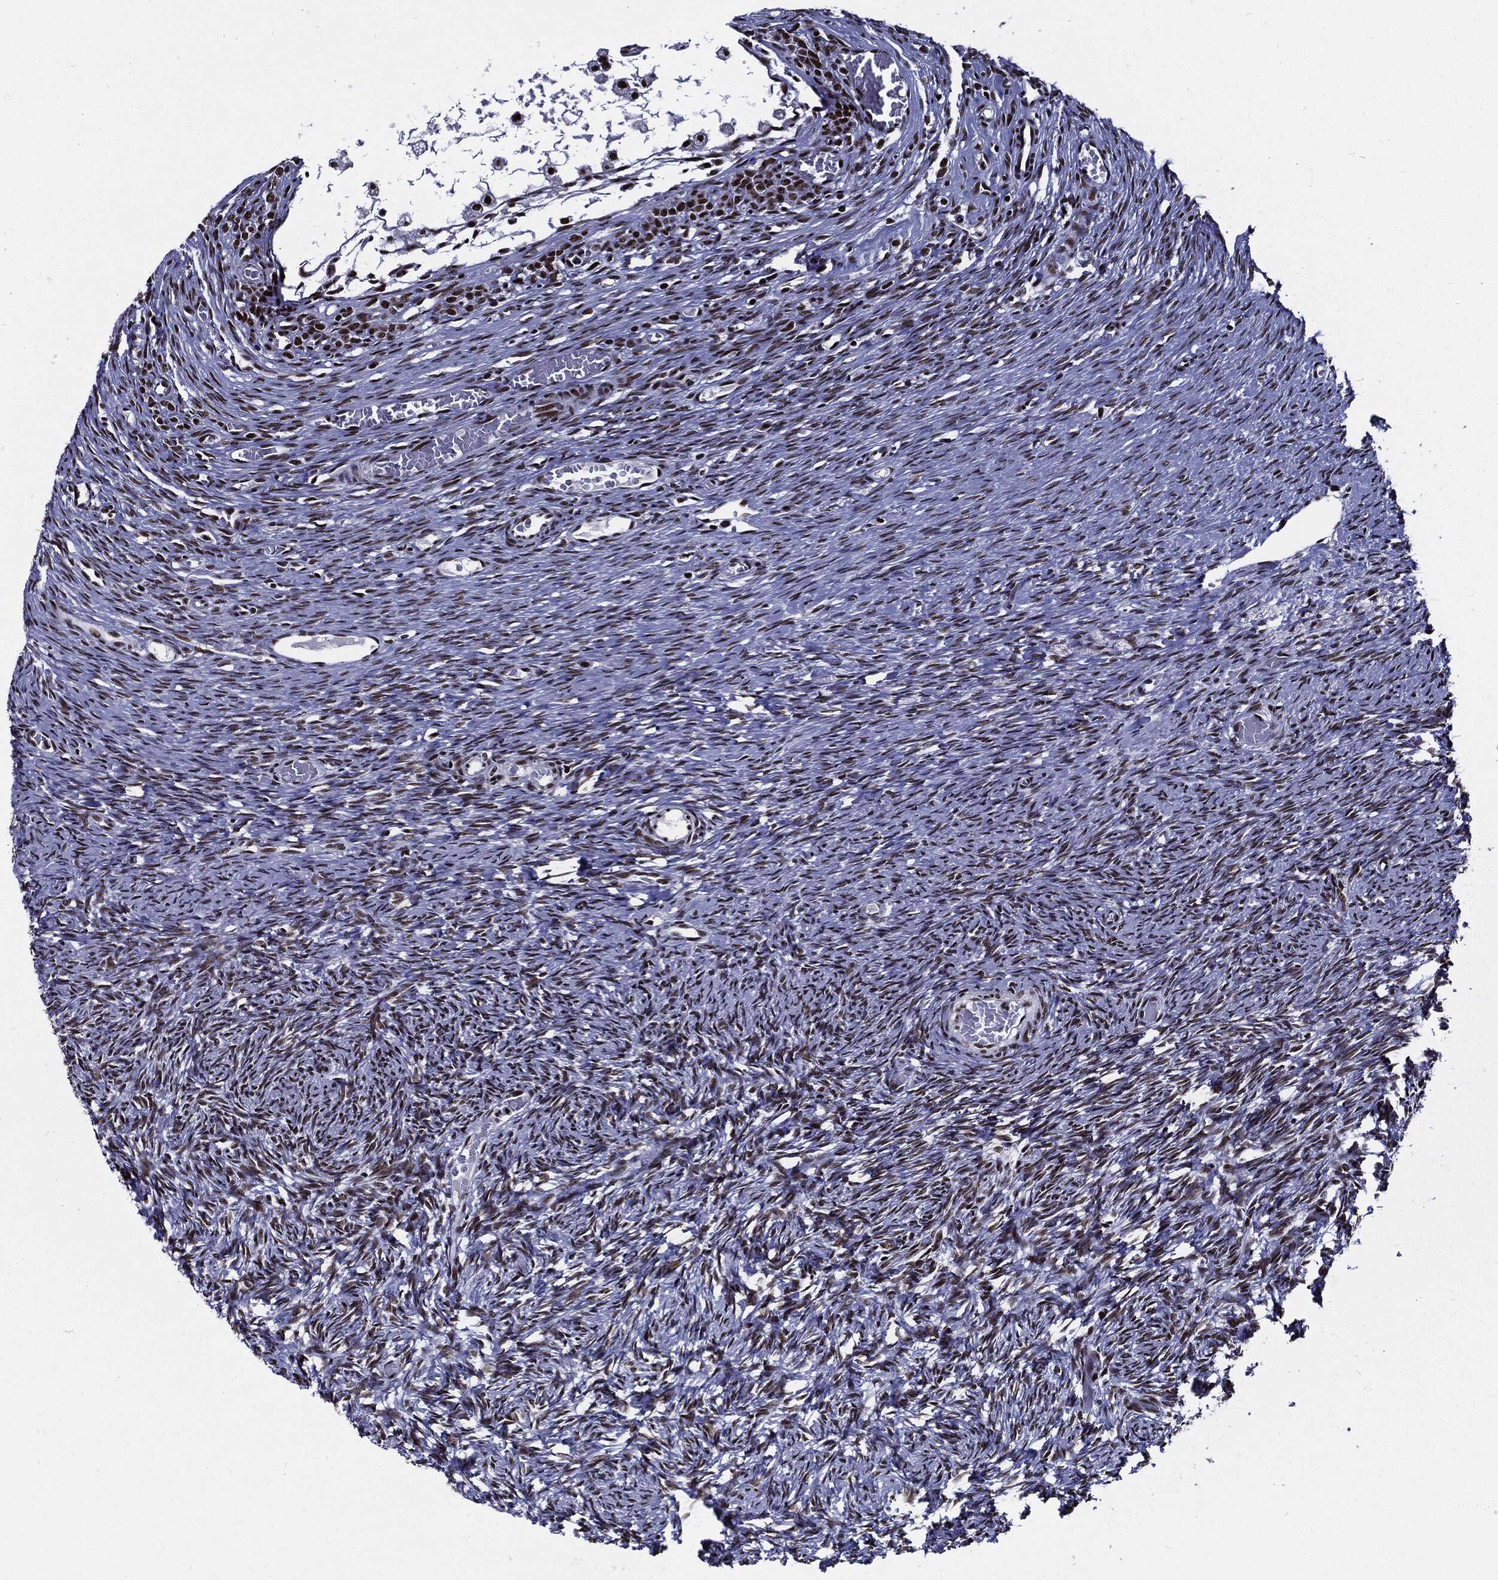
{"staining": {"intensity": "moderate", "quantity": "25%-75%", "location": "nuclear"}, "tissue": "ovary", "cell_type": "Follicle cells", "image_type": "normal", "snomed": [{"axis": "morphology", "description": "Normal tissue, NOS"}, {"axis": "topography", "description": "Ovary"}], "caption": "A brown stain highlights moderate nuclear positivity of a protein in follicle cells of unremarkable ovary. Using DAB (brown) and hematoxylin (blue) stains, captured at high magnification using brightfield microscopy.", "gene": "ZFP91", "patient": {"sex": "female", "age": 39}}